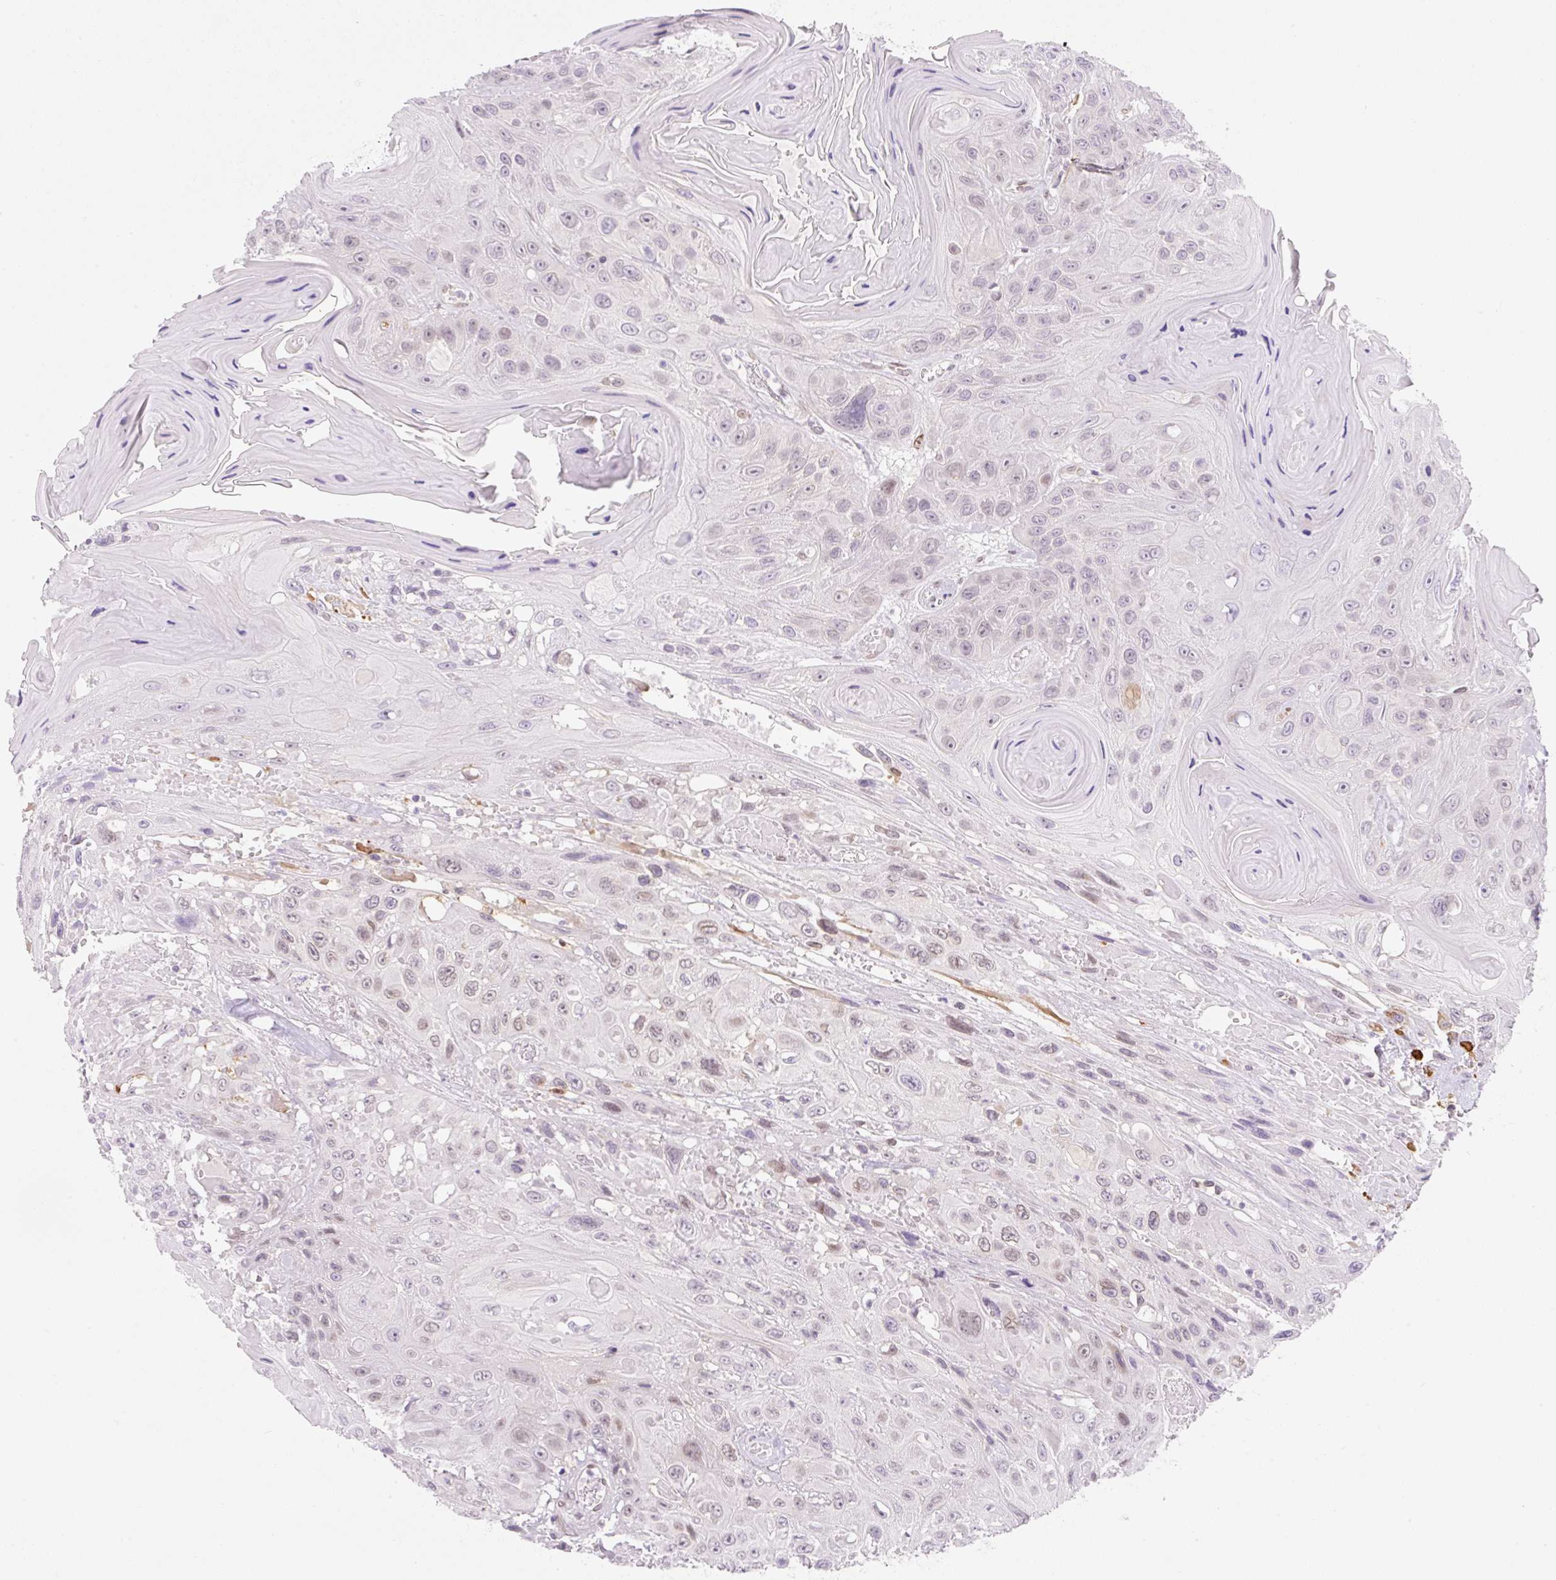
{"staining": {"intensity": "weak", "quantity": "<25%", "location": "nuclear"}, "tissue": "head and neck cancer", "cell_type": "Tumor cells", "image_type": "cancer", "snomed": [{"axis": "morphology", "description": "Squamous cell carcinoma, NOS"}, {"axis": "topography", "description": "Head-Neck"}], "caption": "The photomicrograph reveals no significant staining in tumor cells of squamous cell carcinoma (head and neck).", "gene": "SYNE3", "patient": {"sex": "female", "age": 59}}